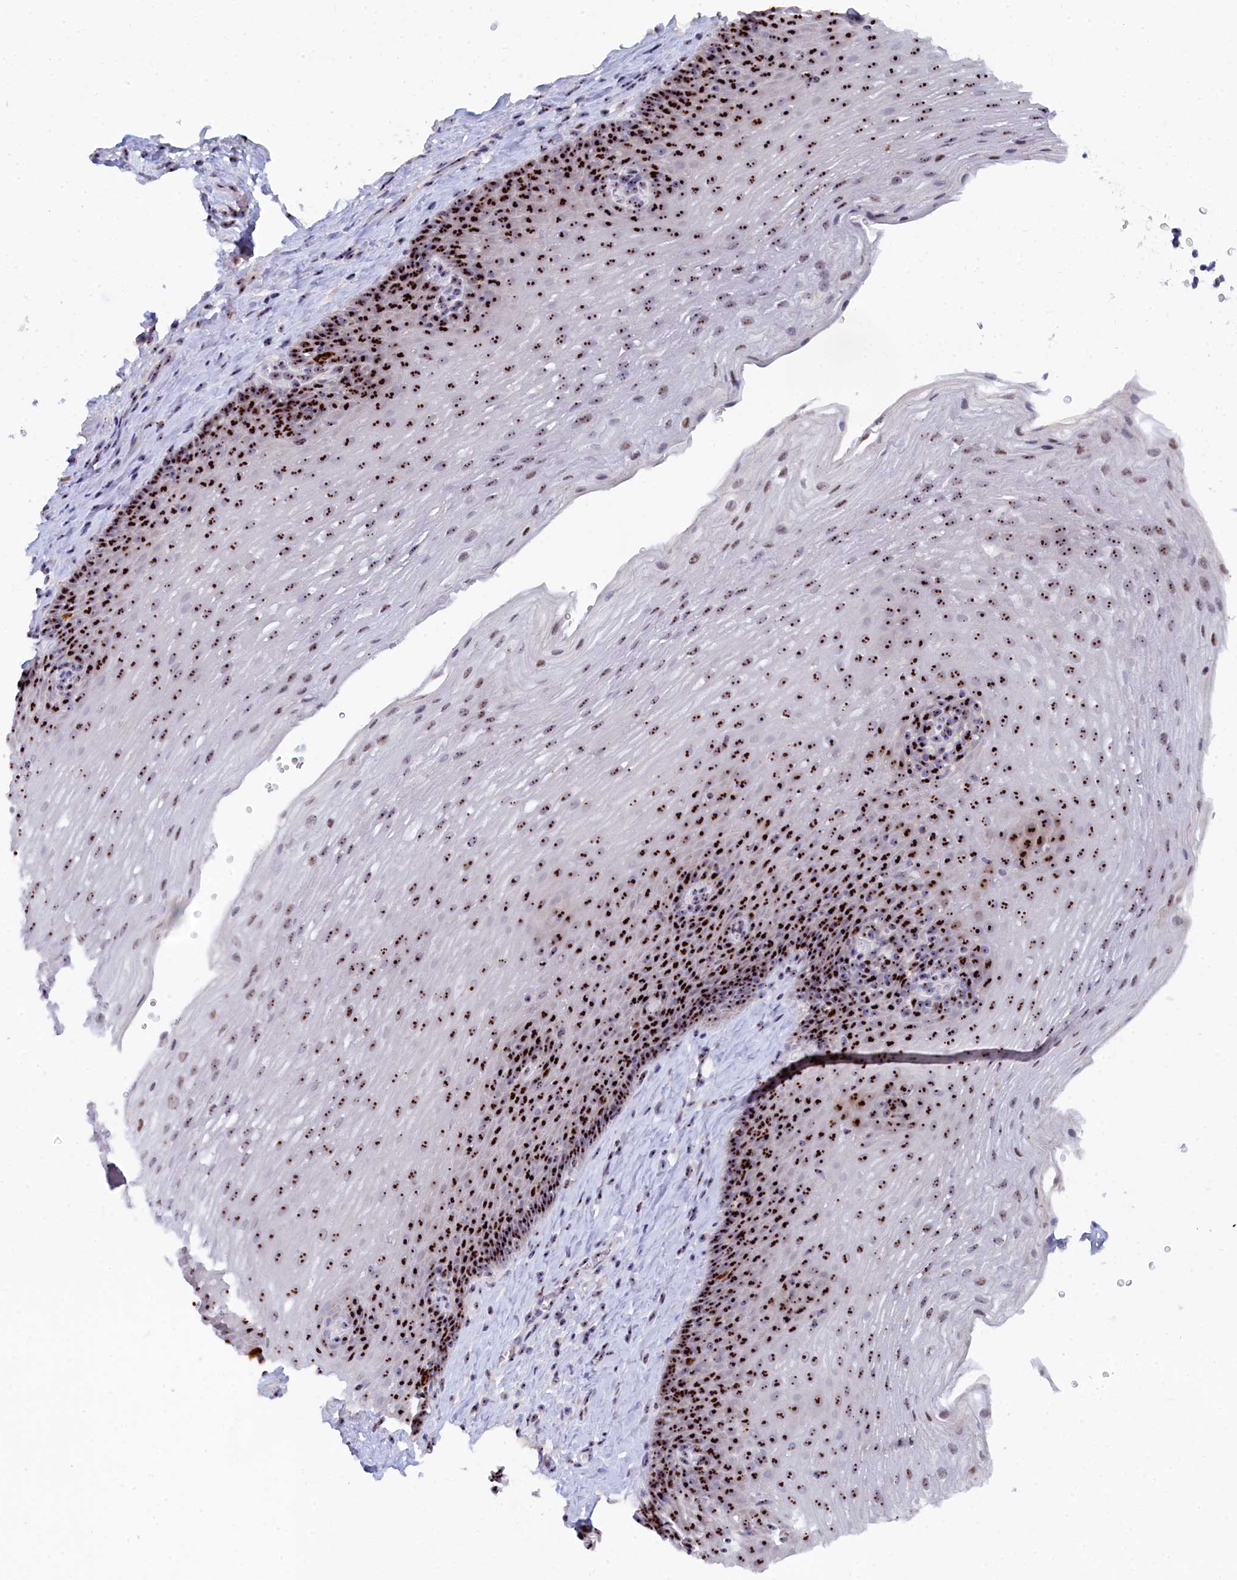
{"staining": {"intensity": "strong", "quantity": ">75%", "location": "nuclear"}, "tissue": "esophagus", "cell_type": "Squamous epithelial cells", "image_type": "normal", "snomed": [{"axis": "morphology", "description": "Normal tissue, NOS"}, {"axis": "topography", "description": "Esophagus"}], "caption": "Esophagus stained with DAB (3,3'-diaminobenzidine) immunohistochemistry (IHC) shows high levels of strong nuclear positivity in about >75% of squamous epithelial cells.", "gene": "RSL1D1", "patient": {"sex": "male", "age": 60}}